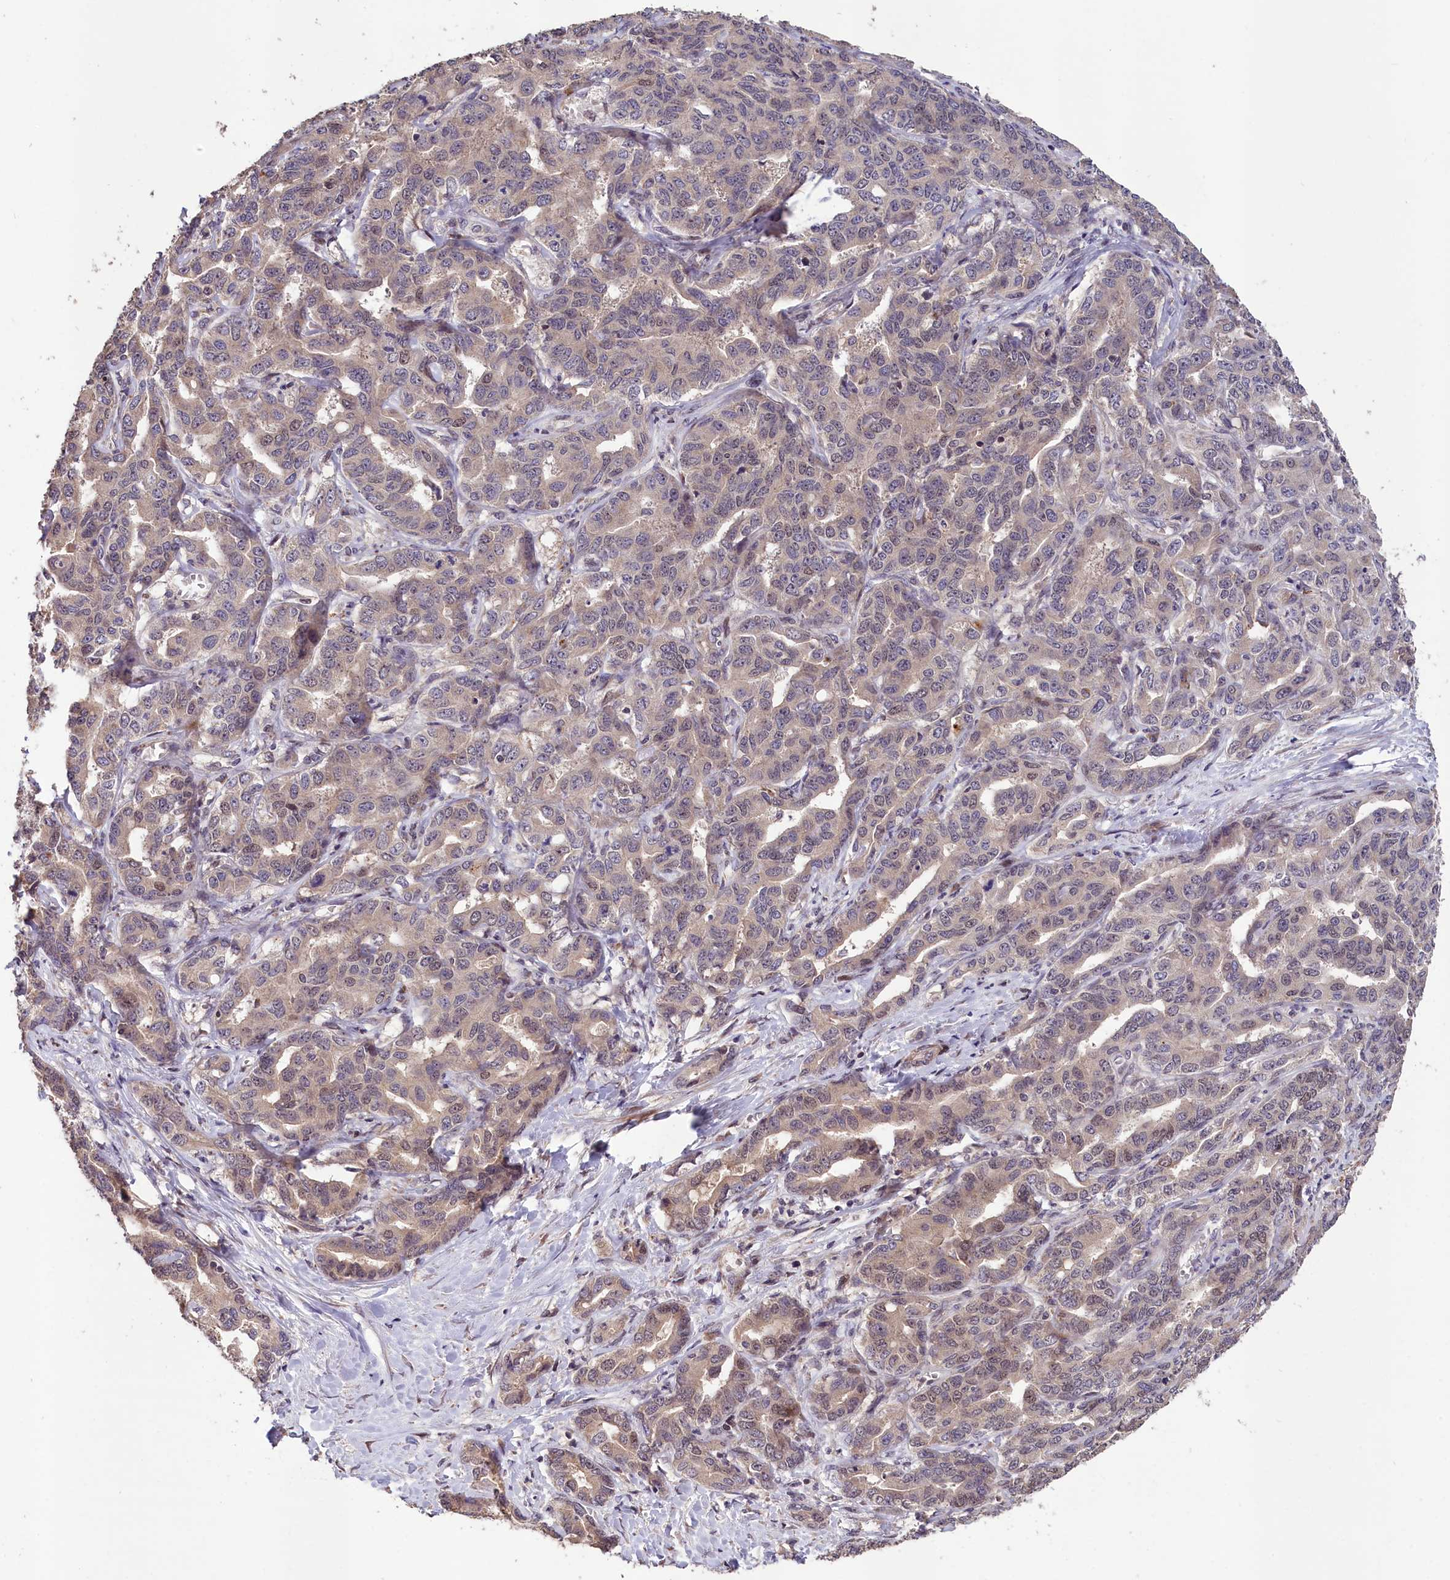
{"staining": {"intensity": "weak", "quantity": "<25%", "location": "cytoplasmic/membranous"}, "tissue": "liver cancer", "cell_type": "Tumor cells", "image_type": "cancer", "snomed": [{"axis": "morphology", "description": "Cholangiocarcinoma"}, {"axis": "topography", "description": "Liver"}], "caption": "Immunohistochemistry (IHC) micrograph of human liver cholangiocarcinoma stained for a protein (brown), which exhibits no positivity in tumor cells.", "gene": "DNAJB9", "patient": {"sex": "male", "age": 59}}